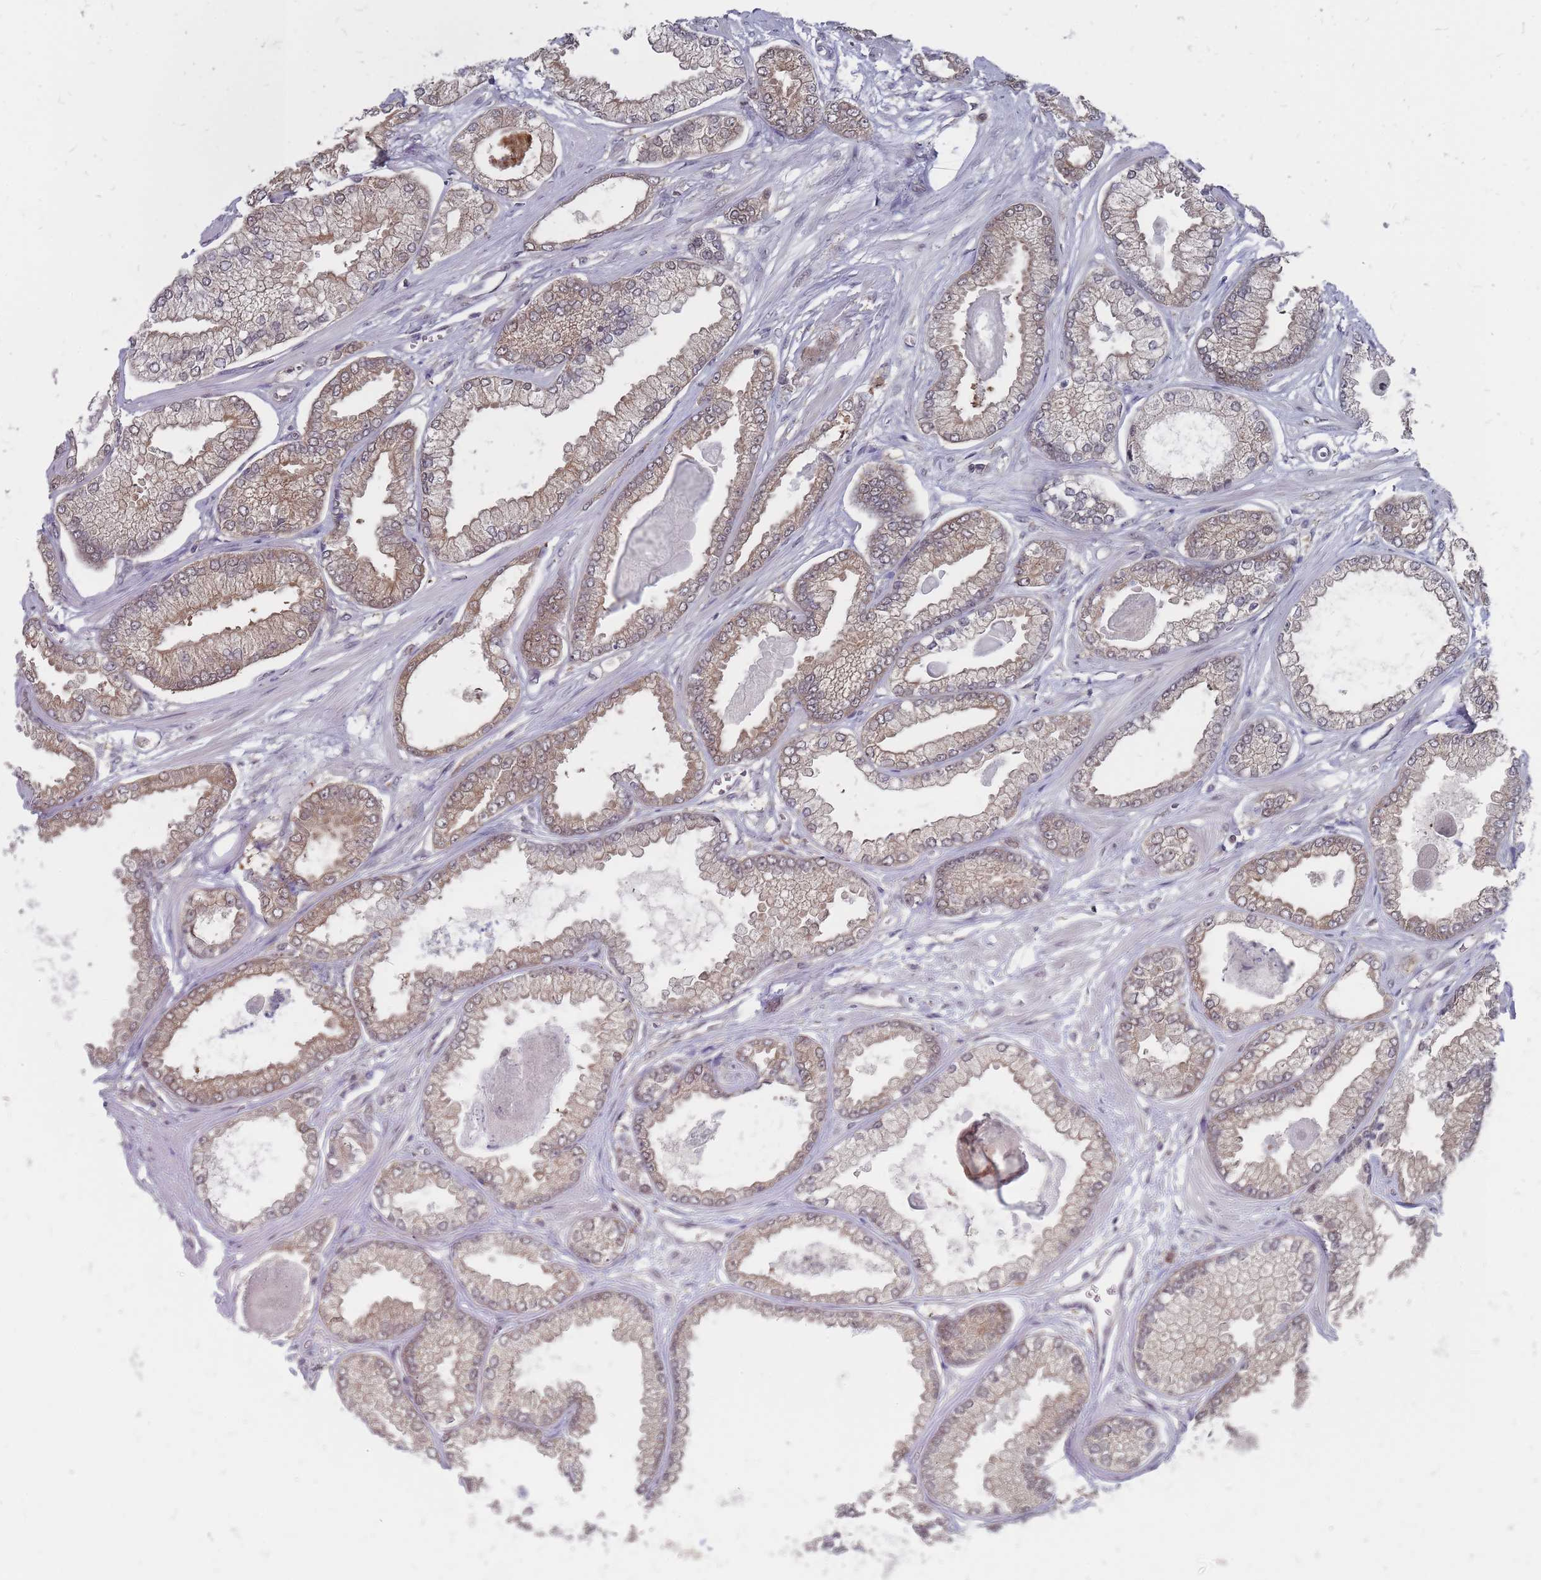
{"staining": {"intensity": "moderate", "quantity": "25%-75%", "location": "cytoplasmic/membranous"}, "tissue": "prostate cancer", "cell_type": "Tumor cells", "image_type": "cancer", "snomed": [{"axis": "morphology", "description": "Adenocarcinoma, Low grade"}, {"axis": "topography", "description": "Prostate"}], "caption": "Protein analysis of prostate low-grade adenocarcinoma tissue demonstrates moderate cytoplasmic/membranous expression in about 25%-75% of tumor cells.", "gene": "NKD1", "patient": {"sex": "male", "age": 64}}